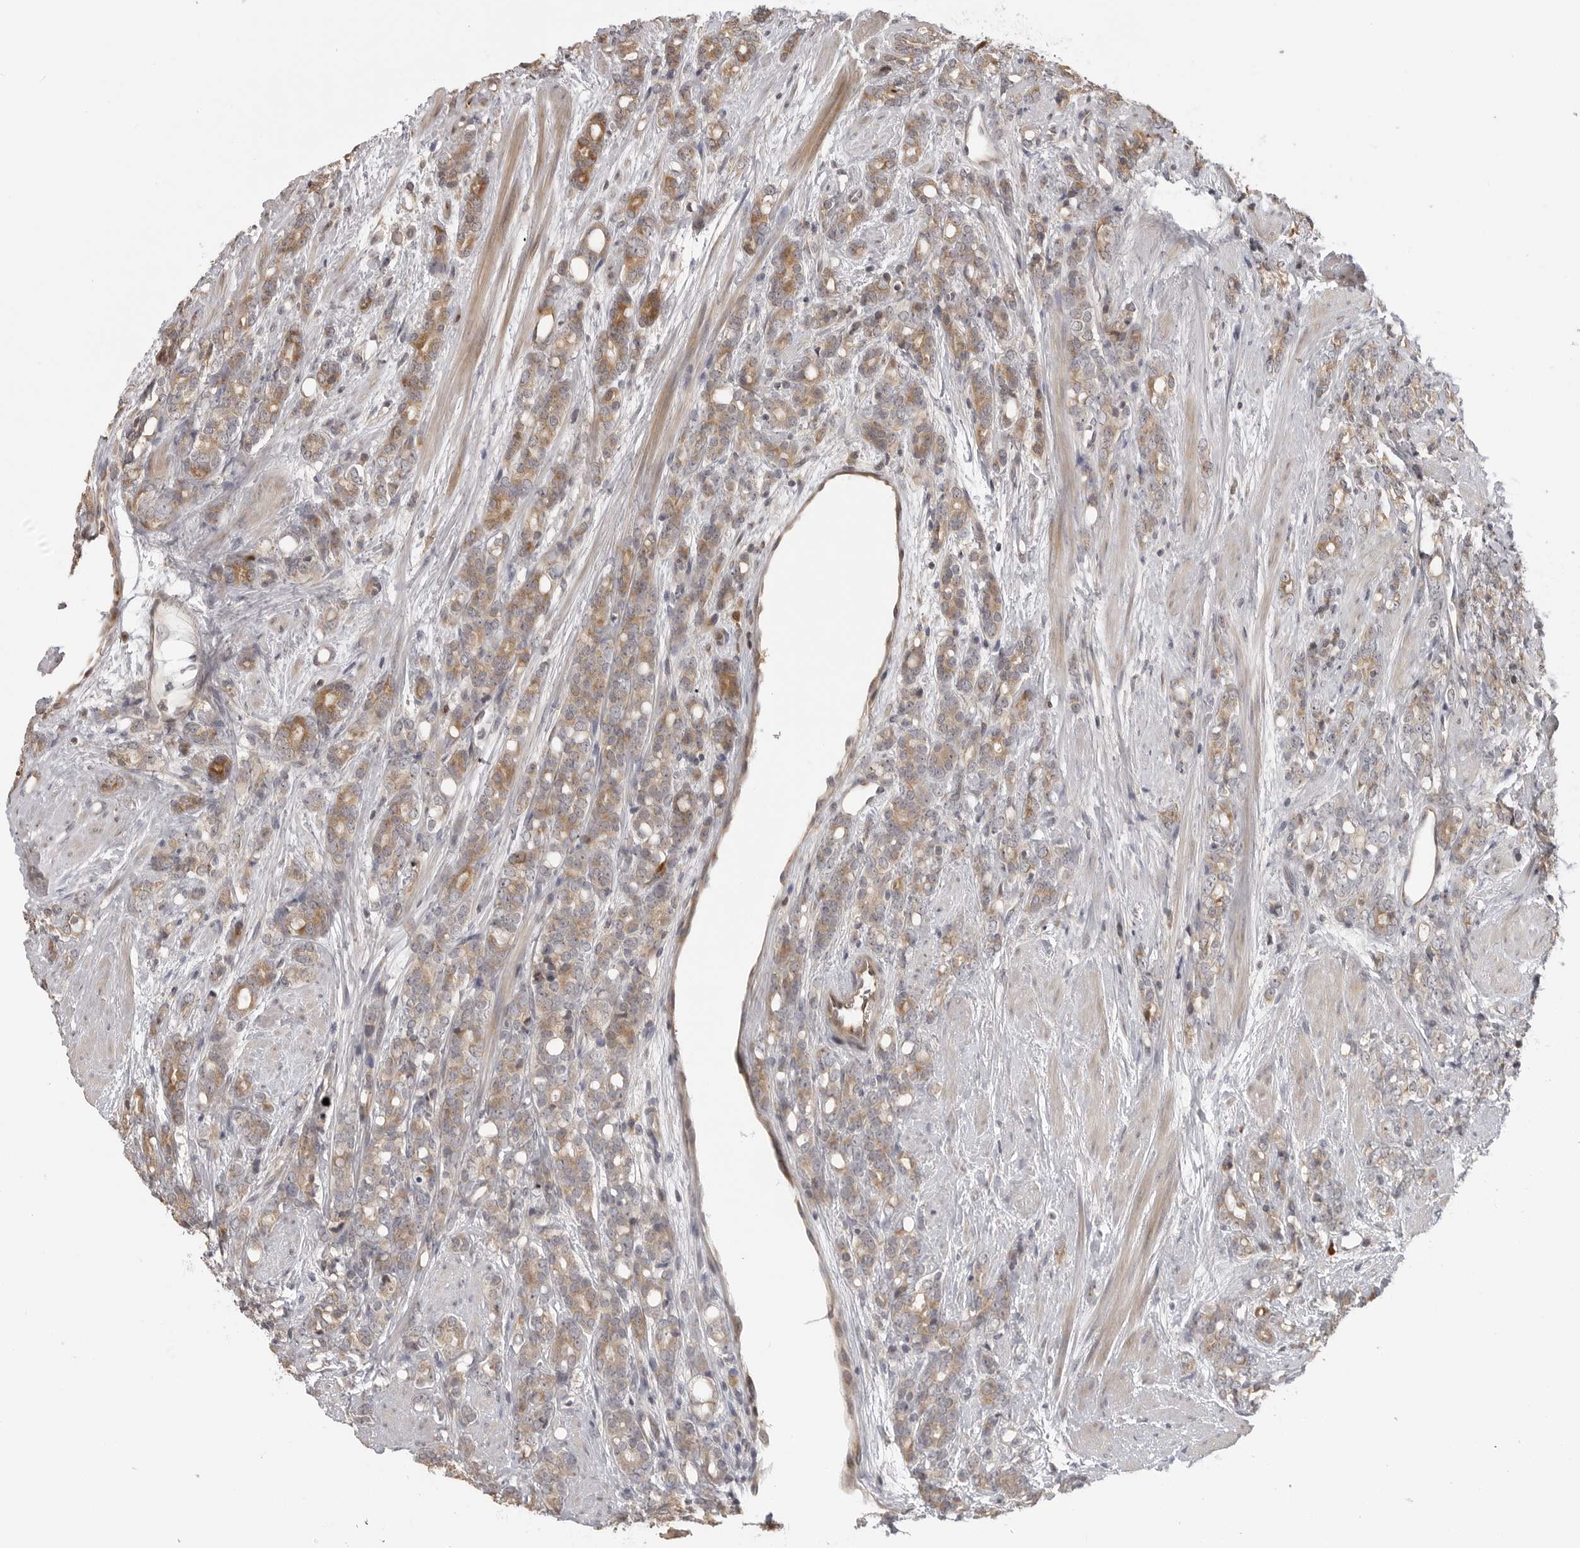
{"staining": {"intensity": "moderate", "quantity": ">75%", "location": "cytoplasmic/membranous"}, "tissue": "prostate cancer", "cell_type": "Tumor cells", "image_type": "cancer", "snomed": [{"axis": "morphology", "description": "Adenocarcinoma, High grade"}, {"axis": "topography", "description": "Prostate"}], "caption": "Immunohistochemical staining of prostate cancer shows medium levels of moderate cytoplasmic/membranous protein positivity in about >75% of tumor cells. (Brightfield microscopy of DAB IHC at high magnification).", "gene": "IDO1", "patient": {"sex": "male", "age": 62}}